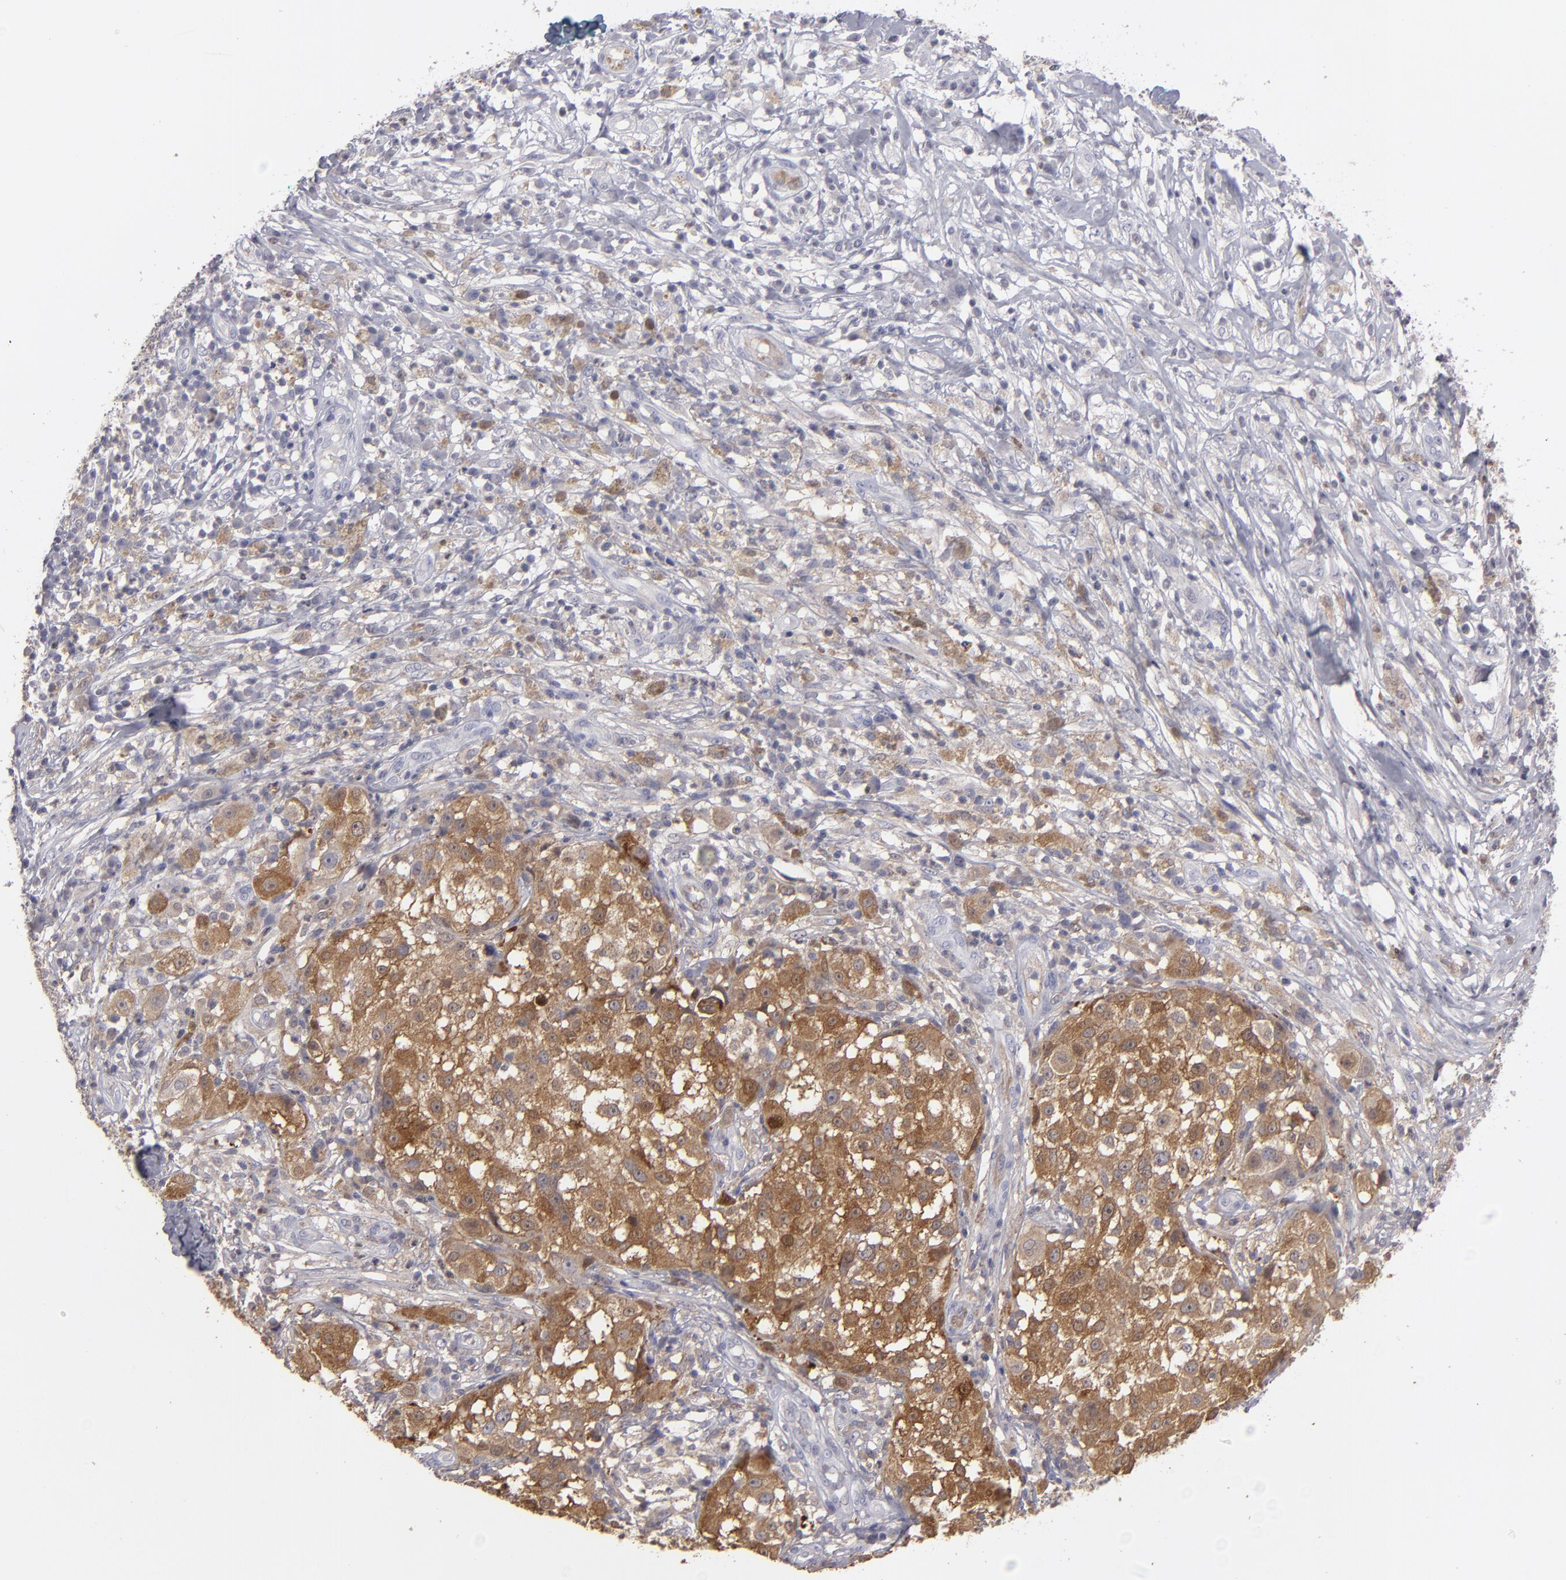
{"staining": {"intensity": "moderate", "quantity": ">75%", "location": "cytoplasmic/membranous"}, "tissue": "melanoma", "cell_type": "Tumor cells", "image_type": "cancer", "snomed": [{"axis": "morphology", "description": "Necrosis, NOS"}, {"axis": "morphology", "description": "Malignant melanoma, NOS"}, {"axis": "topography", "description": "Skin"}], "caption": "Protein expression analysis of melanoma shows moderate cytoplasmic/membranous expression in approximately >75% of tumor cells.", "gene": "SEMA3G", "patient": {"sex": "female", "age": 87}}